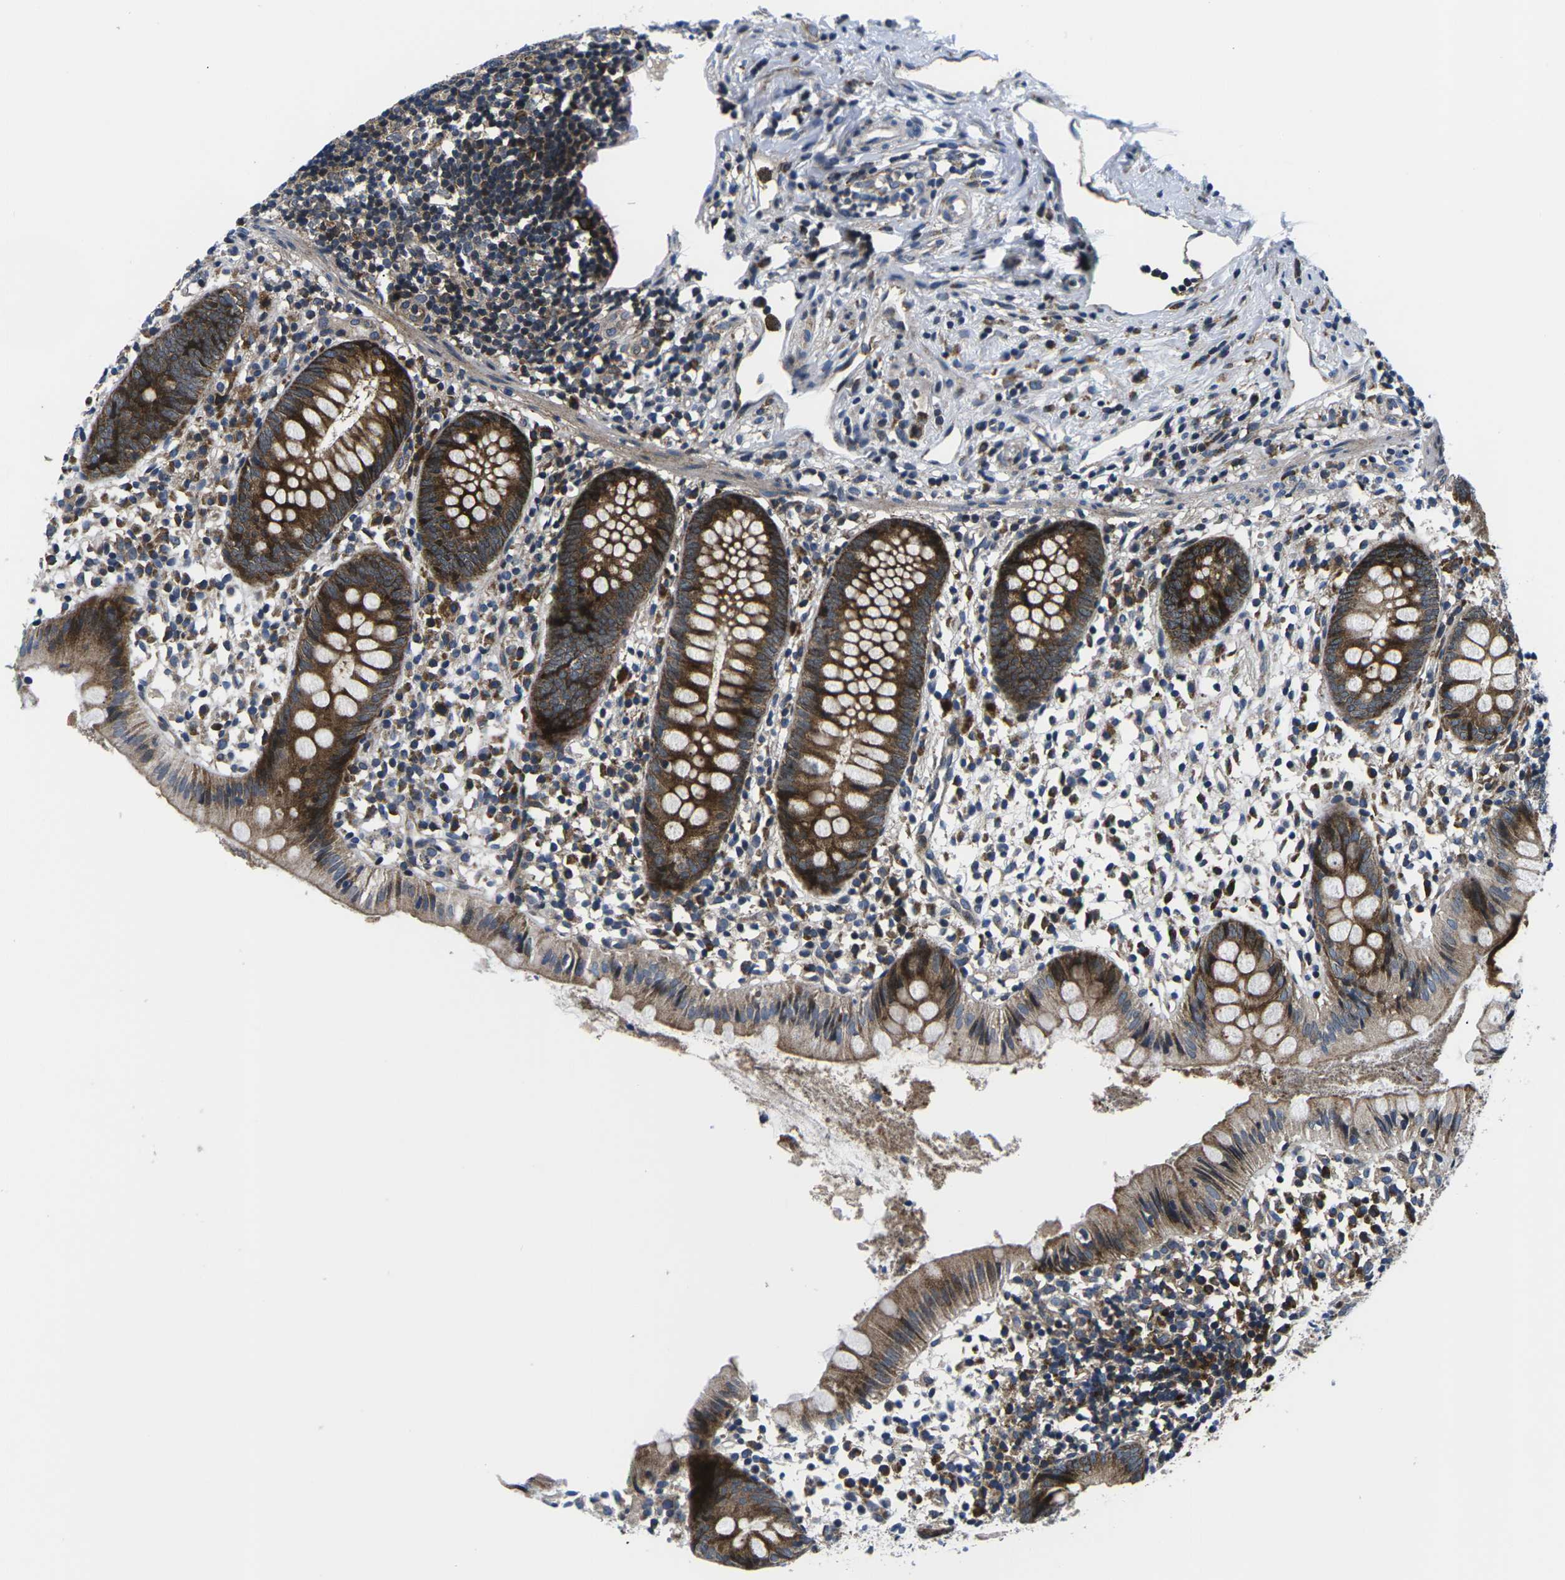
{"staining": {"intensity": "strong", "quantity": ">75%", "location": "cytoplasmic/membranous"}, "tissue": "appendix", "cell_type": "Glandular cells", "image_type": "normal", "snomed": [{"axis": "morphology", "description": "Normal tissue, NOS"}, {"axis": "topography", "description": "Appendix"}], "caption": "Appendix stained with immunohistochemistry exhibits strong cytoplasmic/membranous expression in approximately >75% of glandular cells.", "gene": "EIF4E", "patient": {"sex": "female", "age": 20}}